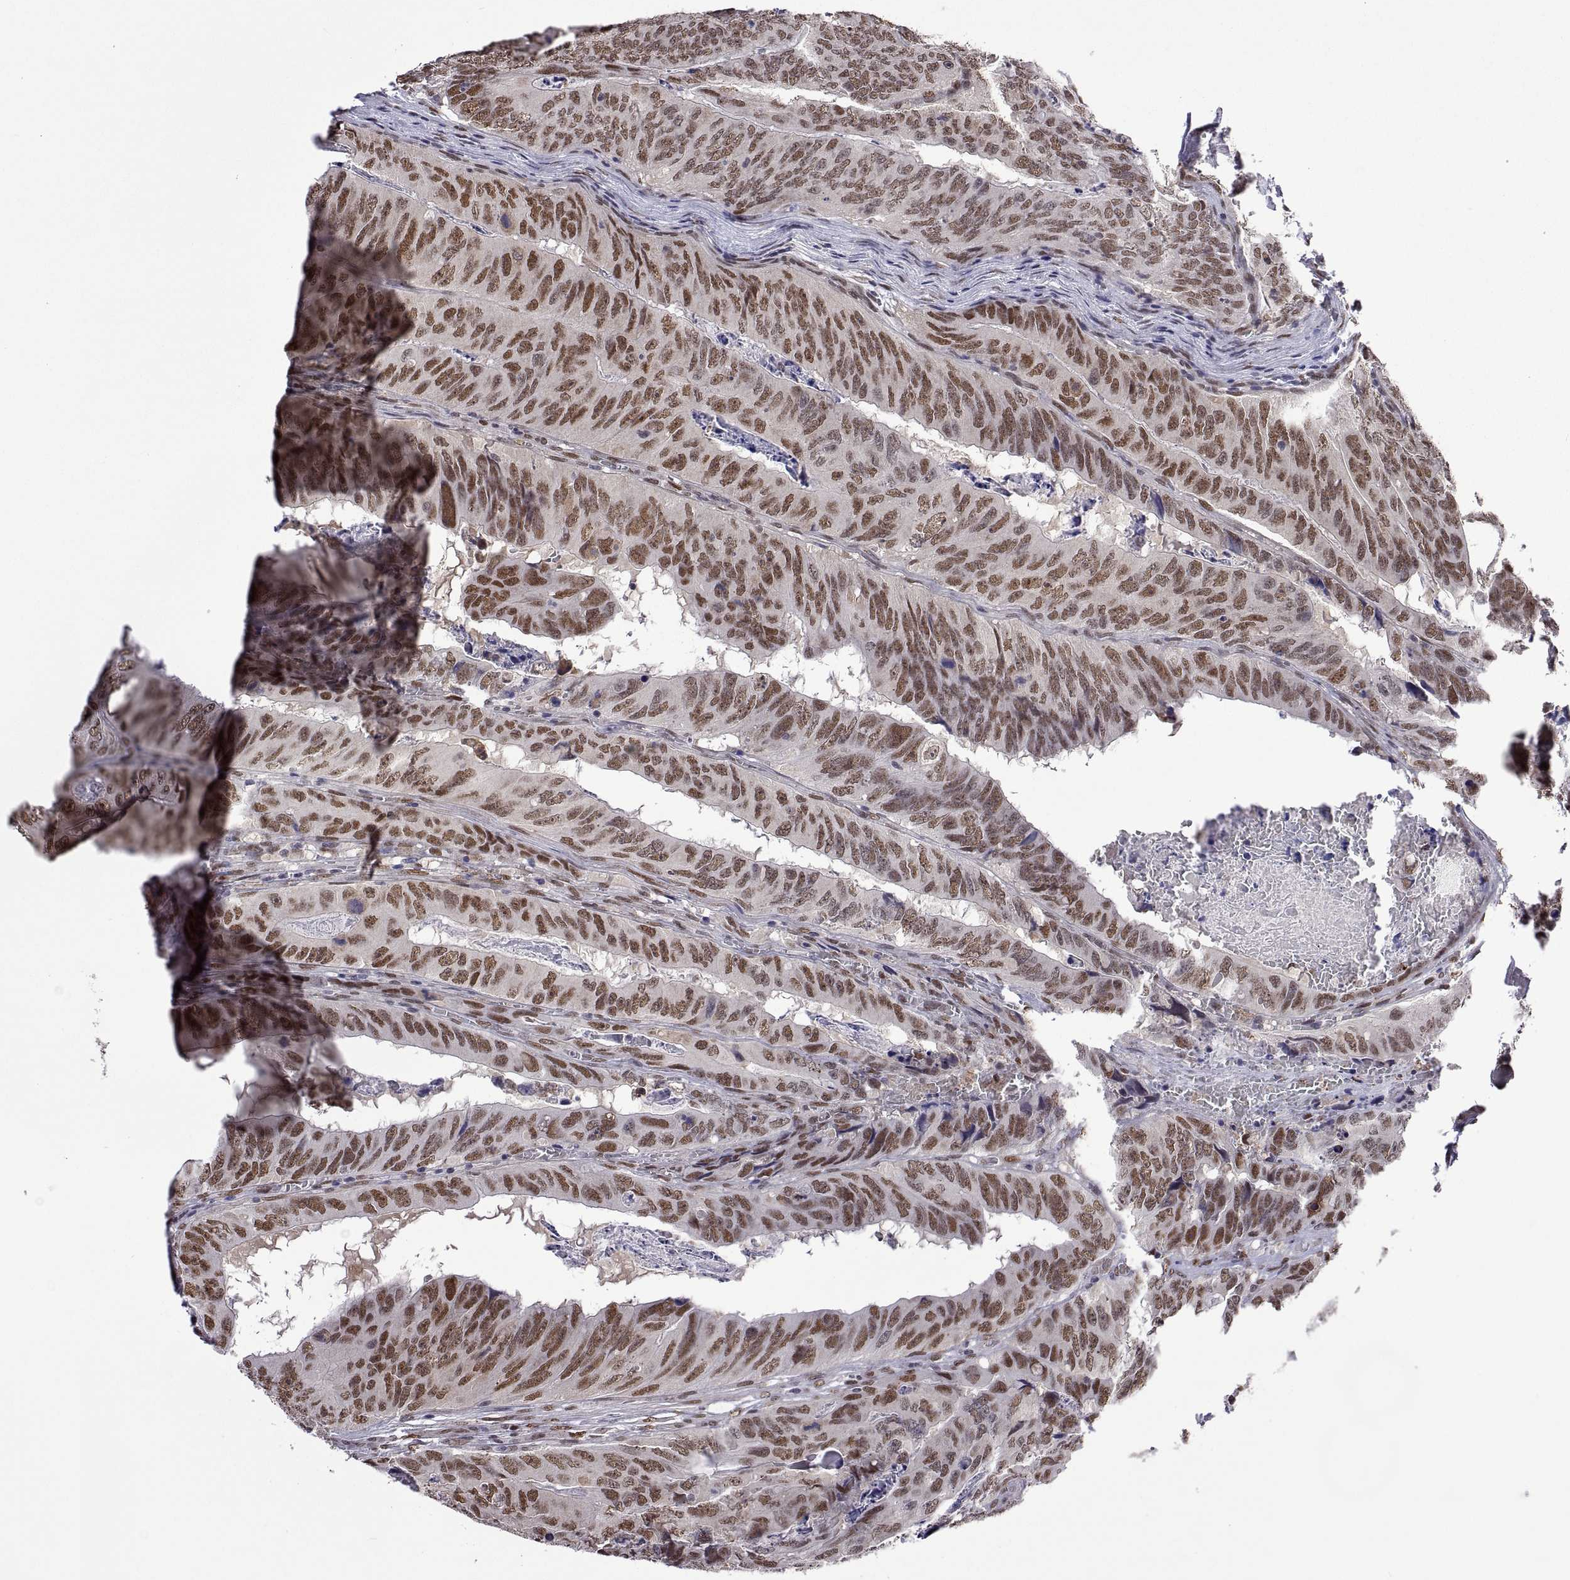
{"staining": {"intensity": "moderate", "quantity": ">75%", "location": "nuclear"}, "tissue": "colorectal cancer", "cell_type": "Tumor cells", "image_type": "cancer", "snomed": [{"axis": "morphology", "description": "Adenocarcinoma, NOS"}, {"axis": "topography", "description": "Colon"}], "caption": "The immunohistochemical stain labels moderate nuclear expression in tumor cells of colorectal cancer (adenocarcinoma) tissue.", "gene": "NR4A1", "patient": {"sex": "male", "age": 79}}